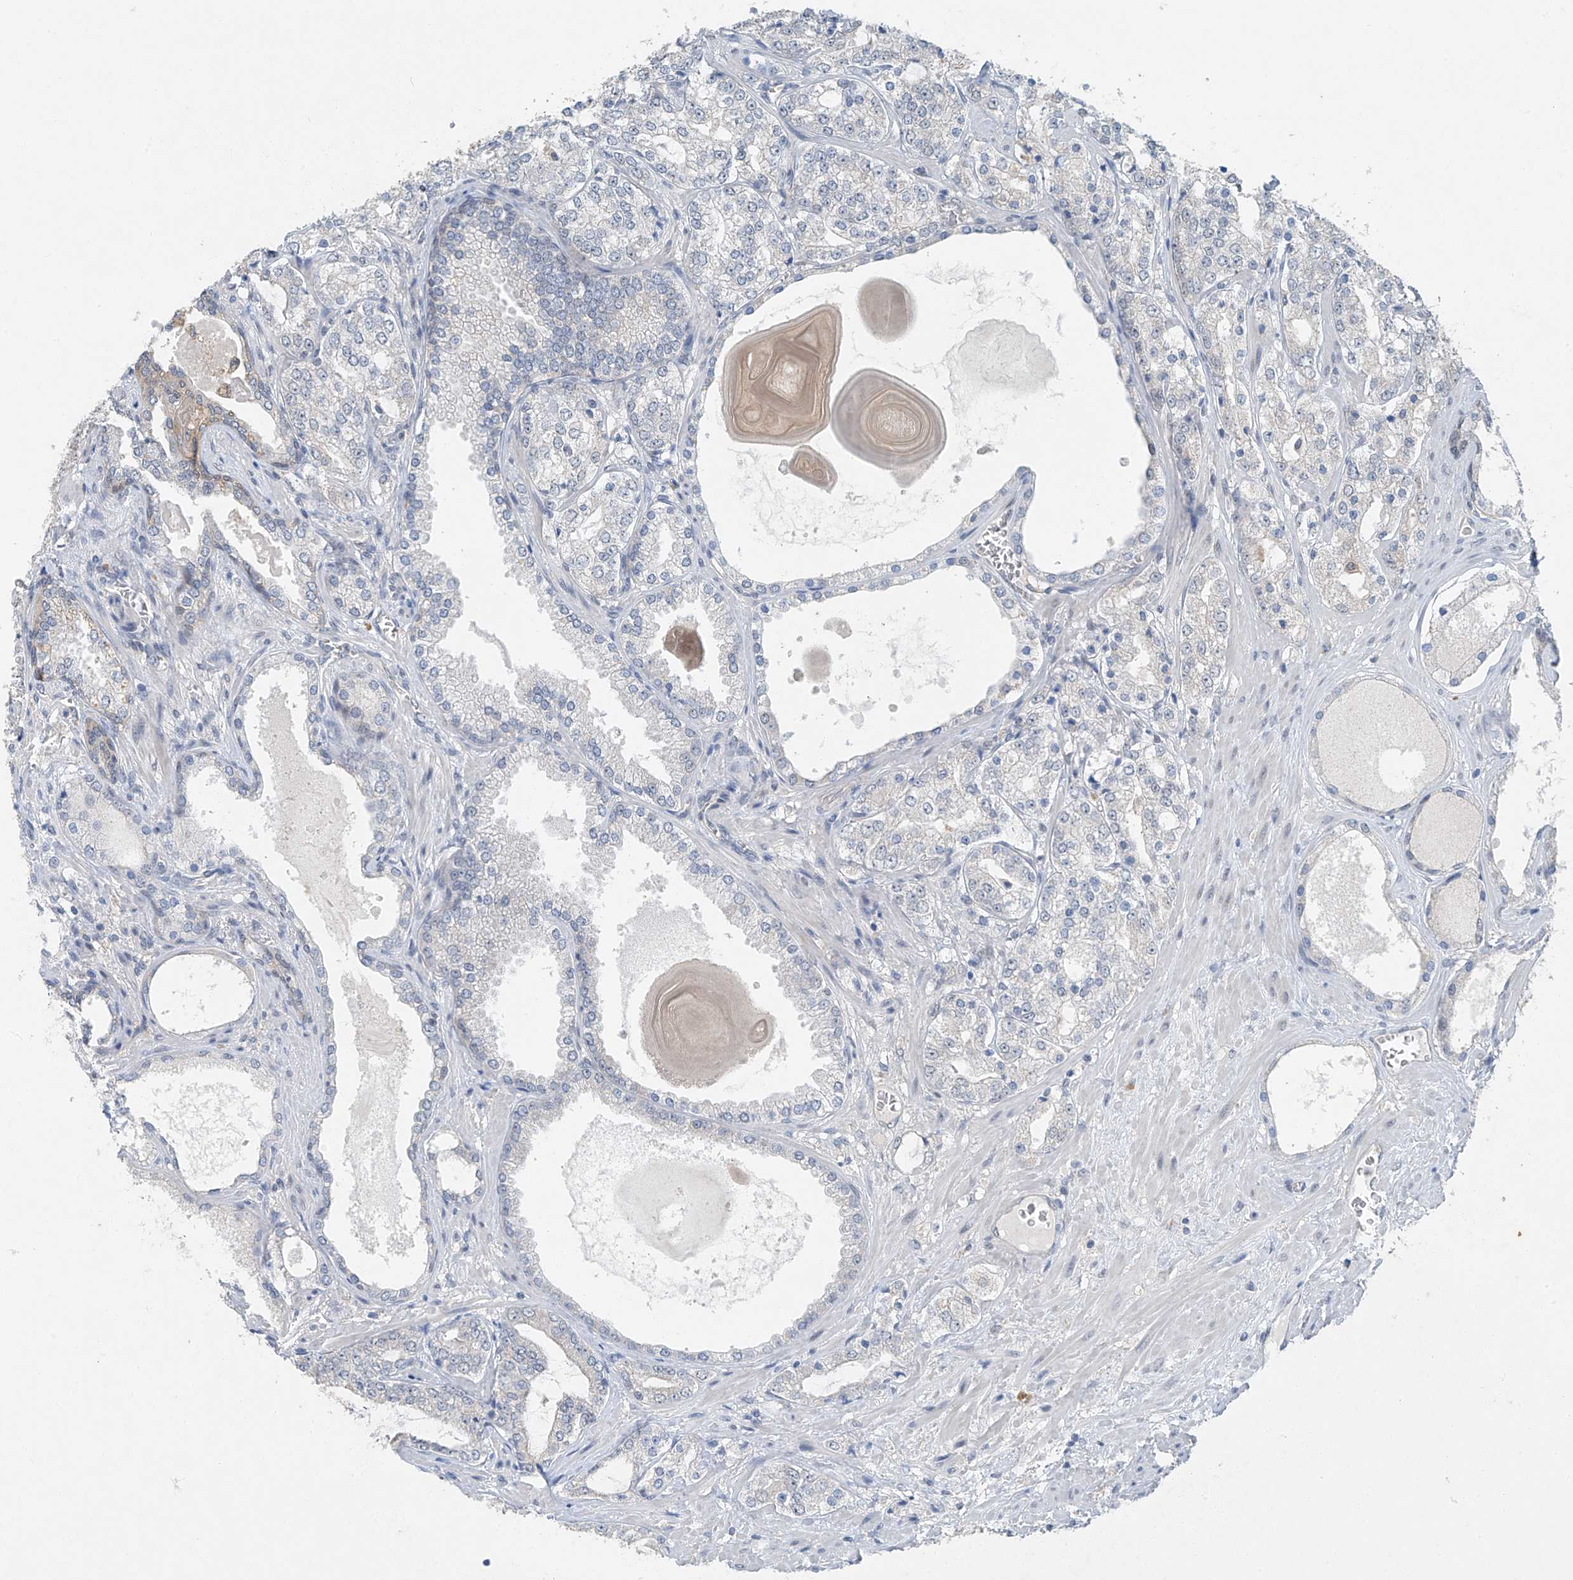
{"staining": {"intensity": "negative", "quantity": "none", "location": "none"}, "tissue": "prostate cancer", "cell_type": "Tumor cells", "image_type": "cancer", "snomed": [{"axis": "morphology", "description": "Adenocarcinoma, High grade"}, {"axis": "topography", "description": "Prostate"}], "caption": "This is an immunohistochemistry (IHC) histopathology image of human prostate cancer (adenocarcinoma (high-grade)). There is no positivity in tumor cells.", "gene": "TAF8", "patient": {"sex": "male", "age": 64}}